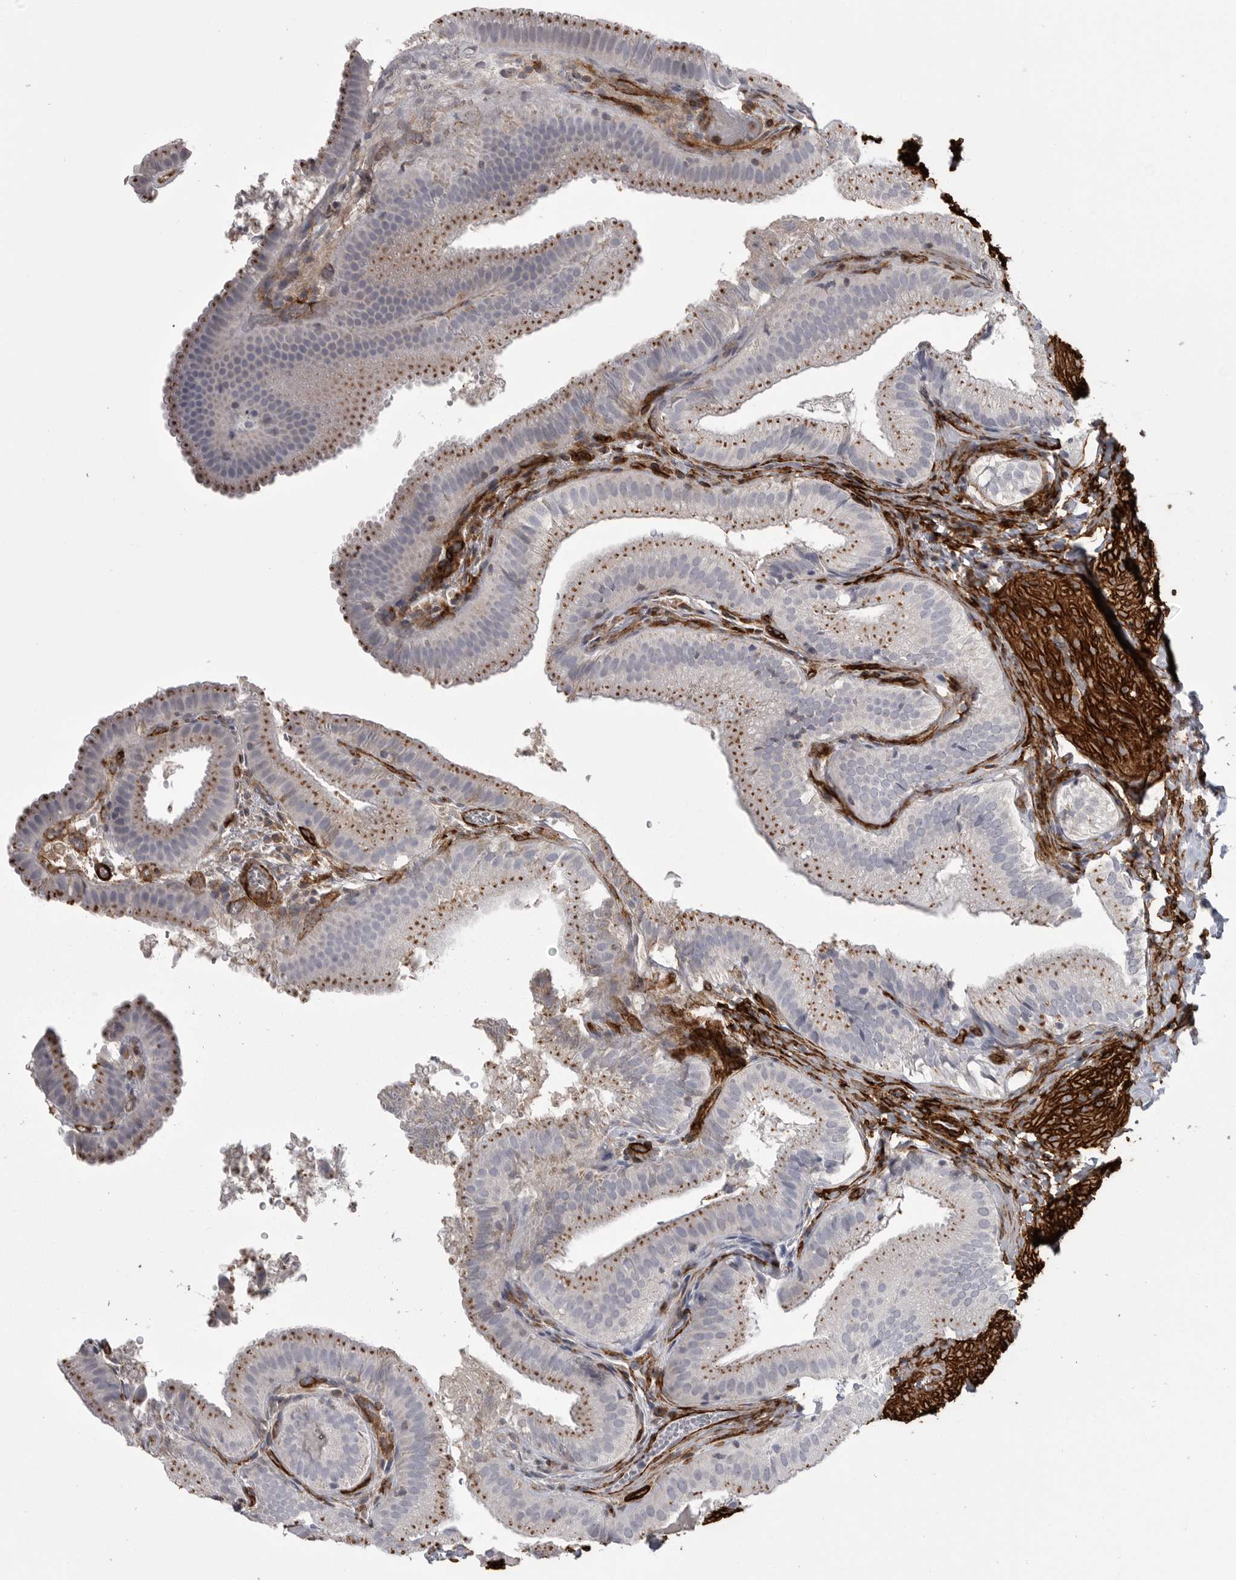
{"staining": {"intensity": "moderate", "quantity": ">75%", "location": "cytoplasmic/membranous"}, "tissue": "gallbladder", "cell_type": "Glandular cells", "image_type": "normal", "snomed": [{"axis": "morphology", "description": "Normal tissue, NOS"}, {"axis": "topography", "description": "Gallbladder"}], "caption": "A photomicrograph of human gallbladder stained for a protein displays moderate cytoplasmic/membranous brown staining in glandular cells.", "gene": "AOC3", "patient": {"sex": "female", "age": 30}}